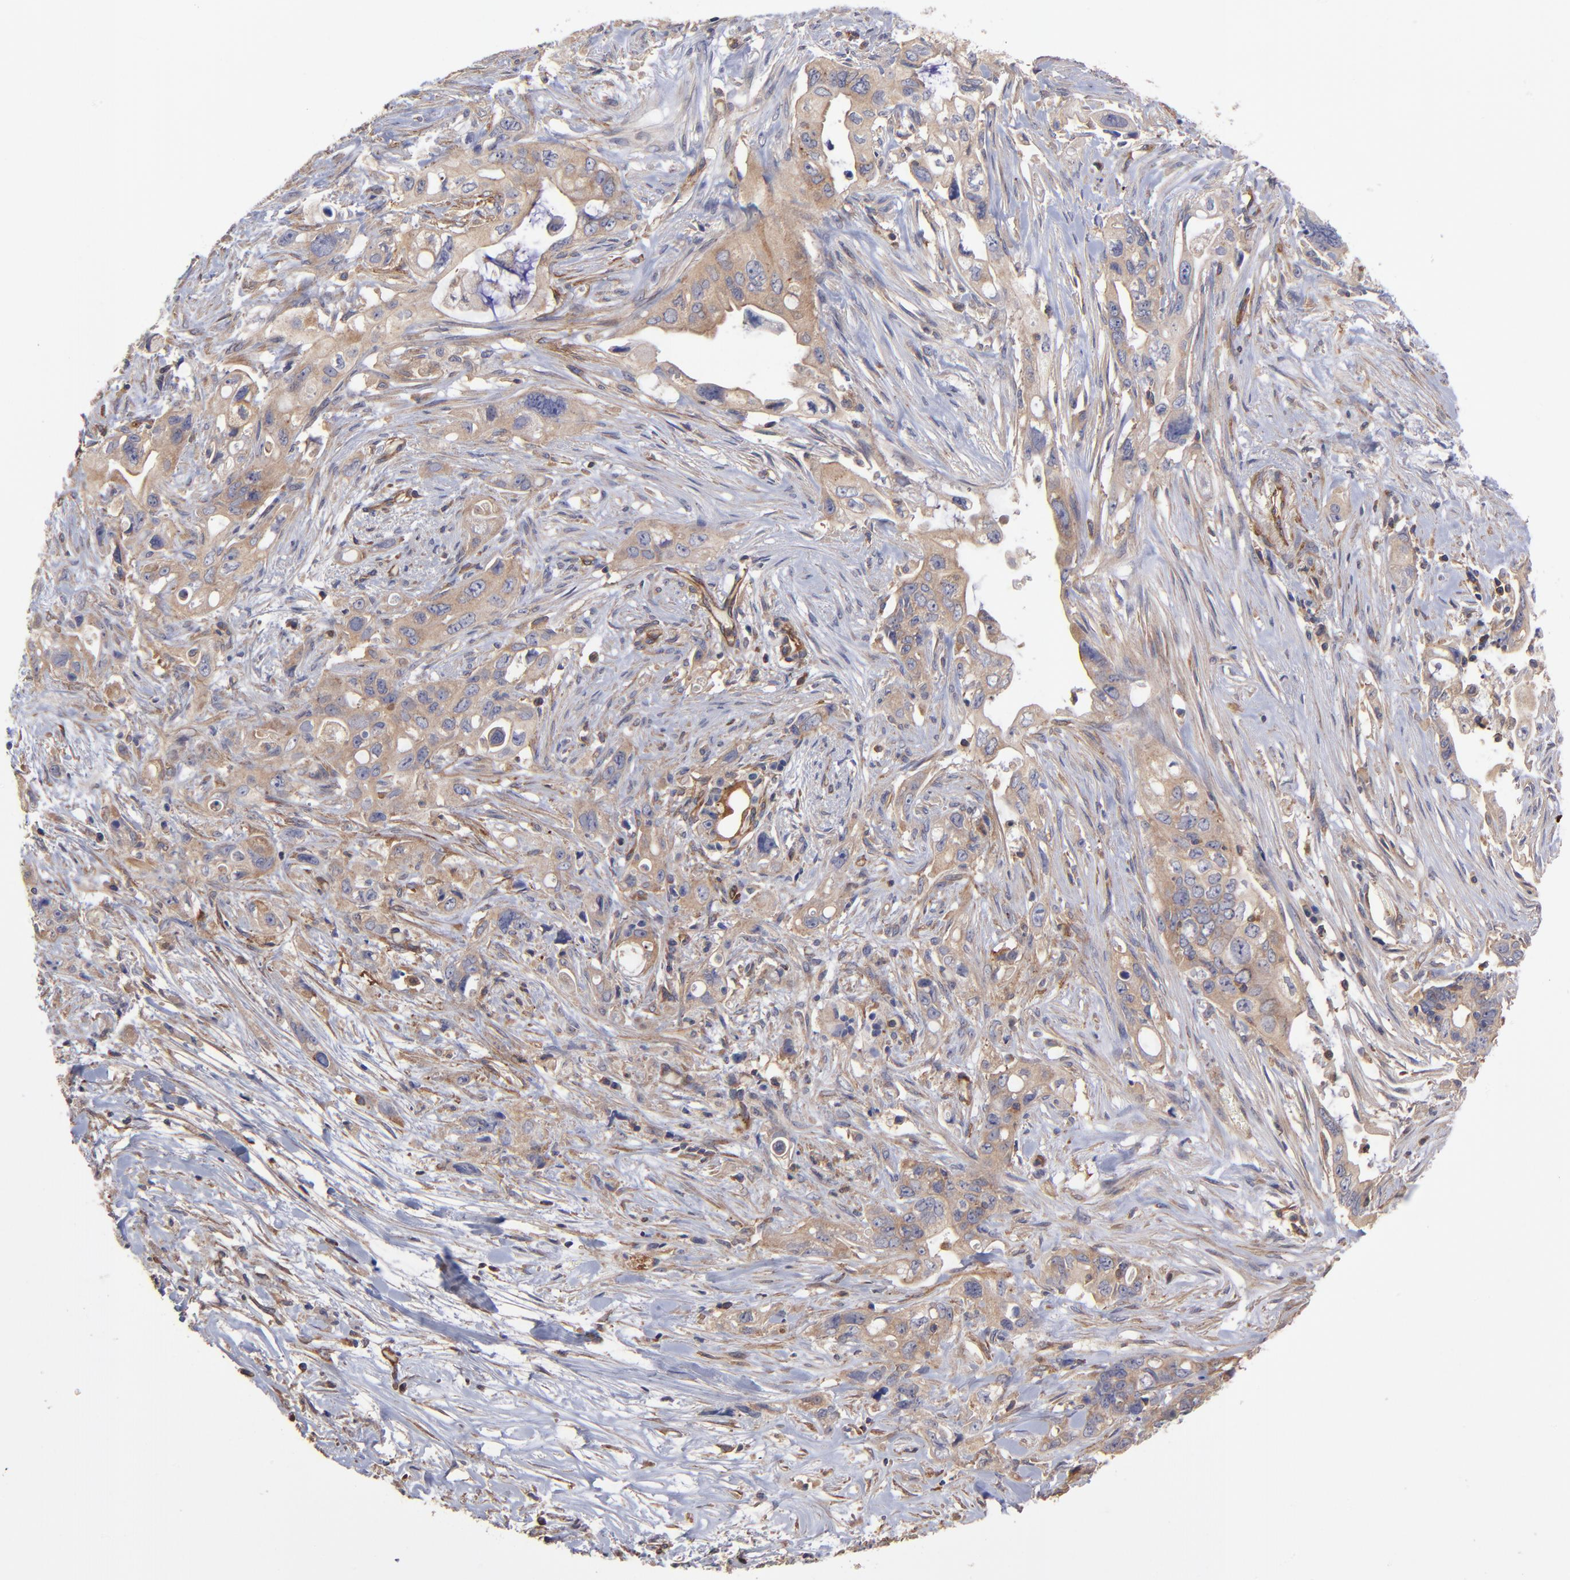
{"staining": {"intensity": "moderate", "quantity": ">75%", "location": "cytoplasmic/membranous"}, "tissue": "pancreatic cancer", "cell_type": "Tumor cells", "image_type": "cancer", "snomed": [{"axis": "morphology", "description": "Normal tissue, NOS"}, {"axis": "topography", "description": "Pancreas"}], "caption": "Protein expression analysis of pancreatic cancer shows moderate cytoplasmic/membranous positivity in approximately >75% of tumor cells.", "gene": "ASB7", "patient": {"sex": "male", "age": 42}}